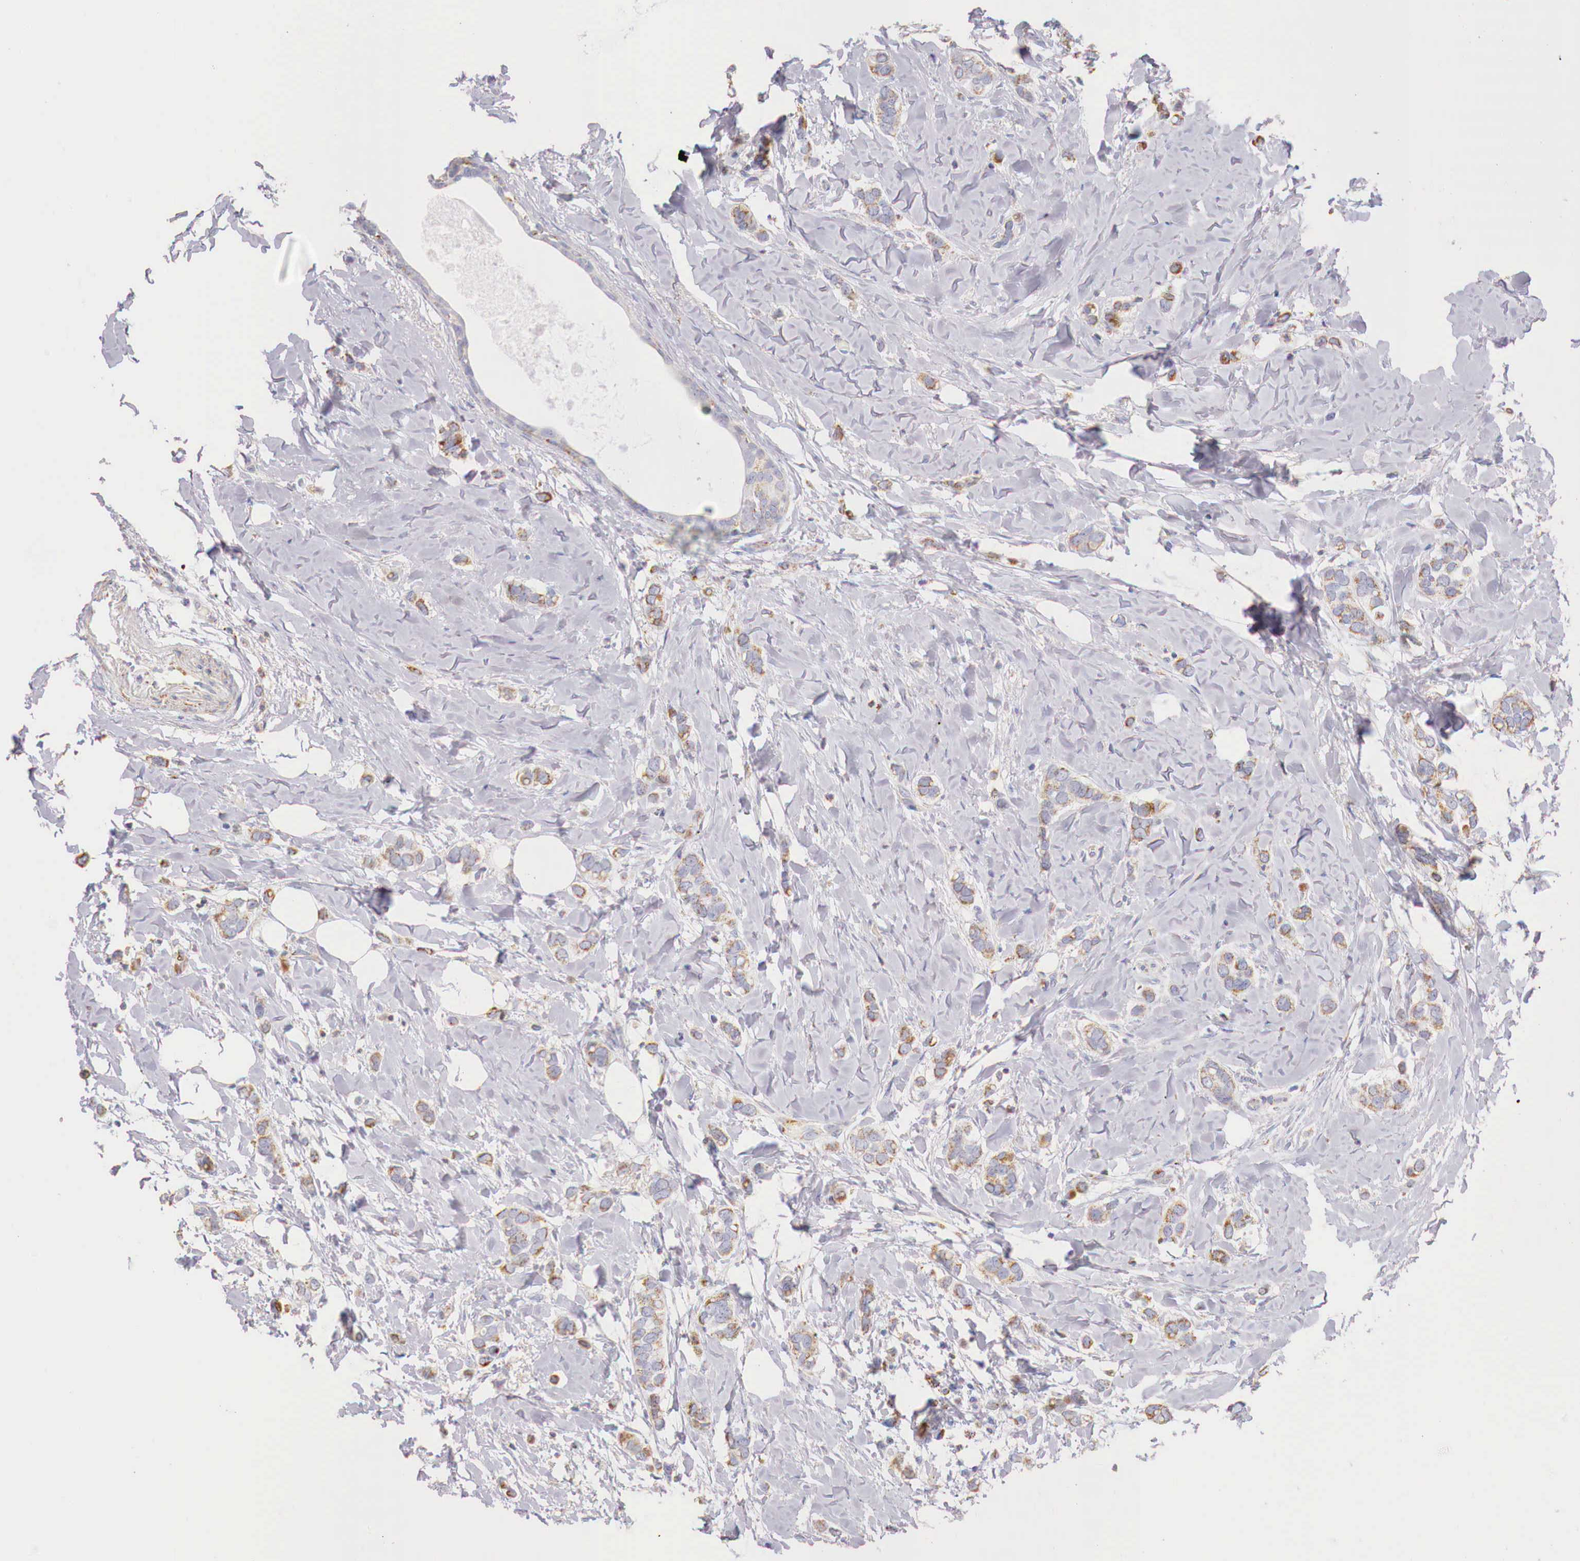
{"staining": {"intensity": "weak", "quantity": ">75%", "location": "cytoplasmic/membranous"}, "tissue": "breast cancer", "cell_type": "Tumor cells", "image_type": "cancer", "snomed": [{"axis": "morphology", "description": "Duct carcinoma"}, {"axis": "topography", "description": "Breast"}], "caption": "A low amount of weak cytoplasmic/membranous expression is seen in approximately >75% of tumor cells in breast cancer (intraductal carcinoma) tissue.", "gene": "IDH3G", "patient": {"sex": "female", "age": 72}}